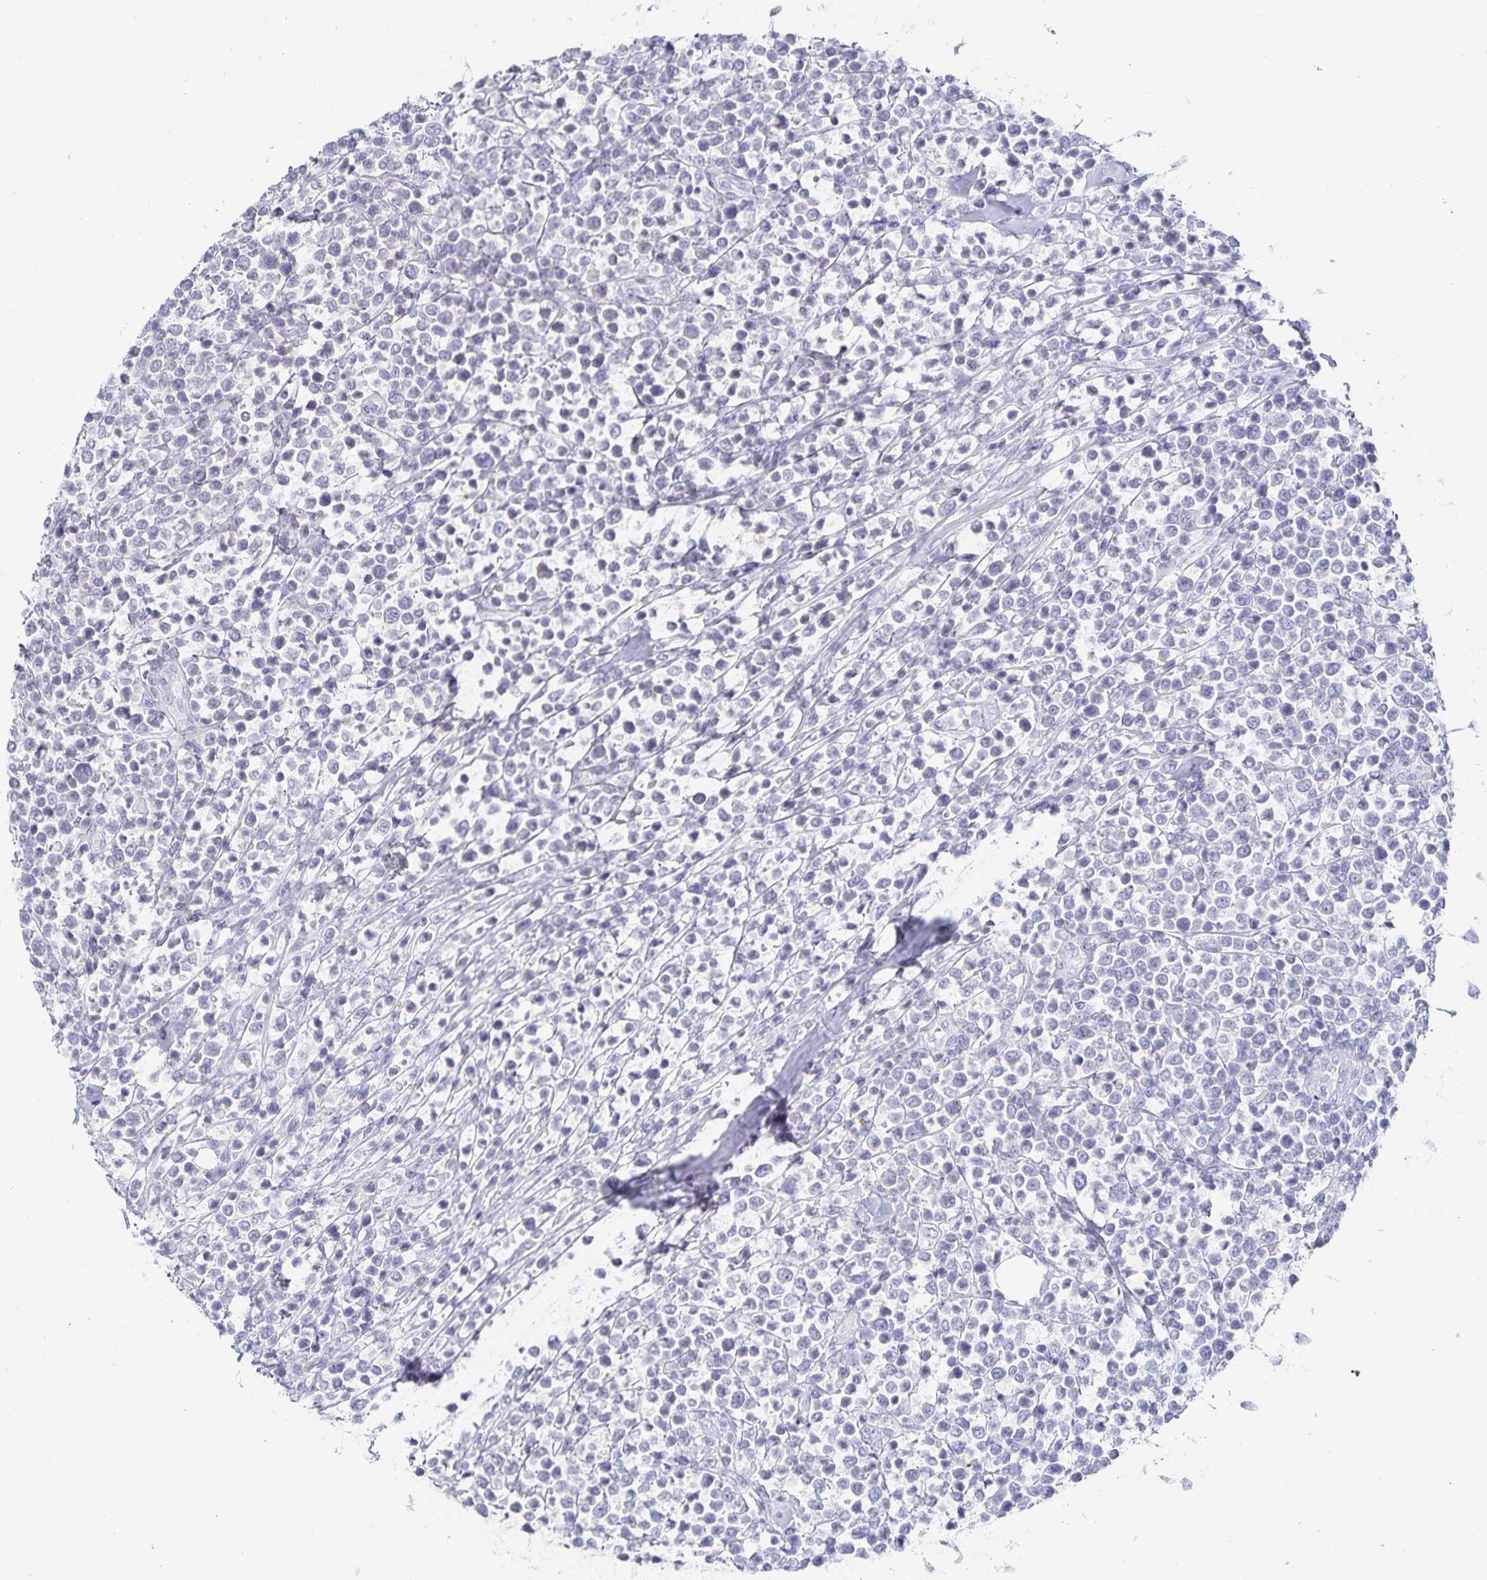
{"staining": {"intensity": "negative", "quantity": "none", "location": "none"}, "tissue": "lymphoma", "cell_type": "Tumor cells", "image_type": "cancer", "snomed": [{"axis": "morphology", "description": "Malignant lymphoma, non-Hodgkin's type, High grade"}, {"axis": "topography", "description": "Soft tissue"}], "caption": "High magnification brightfield microscopy of malignant lymphoma, non-Hodgkin's type (high-grade) stained with DAB (brown) and counterstained with hematoxylin (blue): tumor cells show no significant positivity.", "gene": "SFTPA1", "patient": {"sex": "female", "age": 56}}